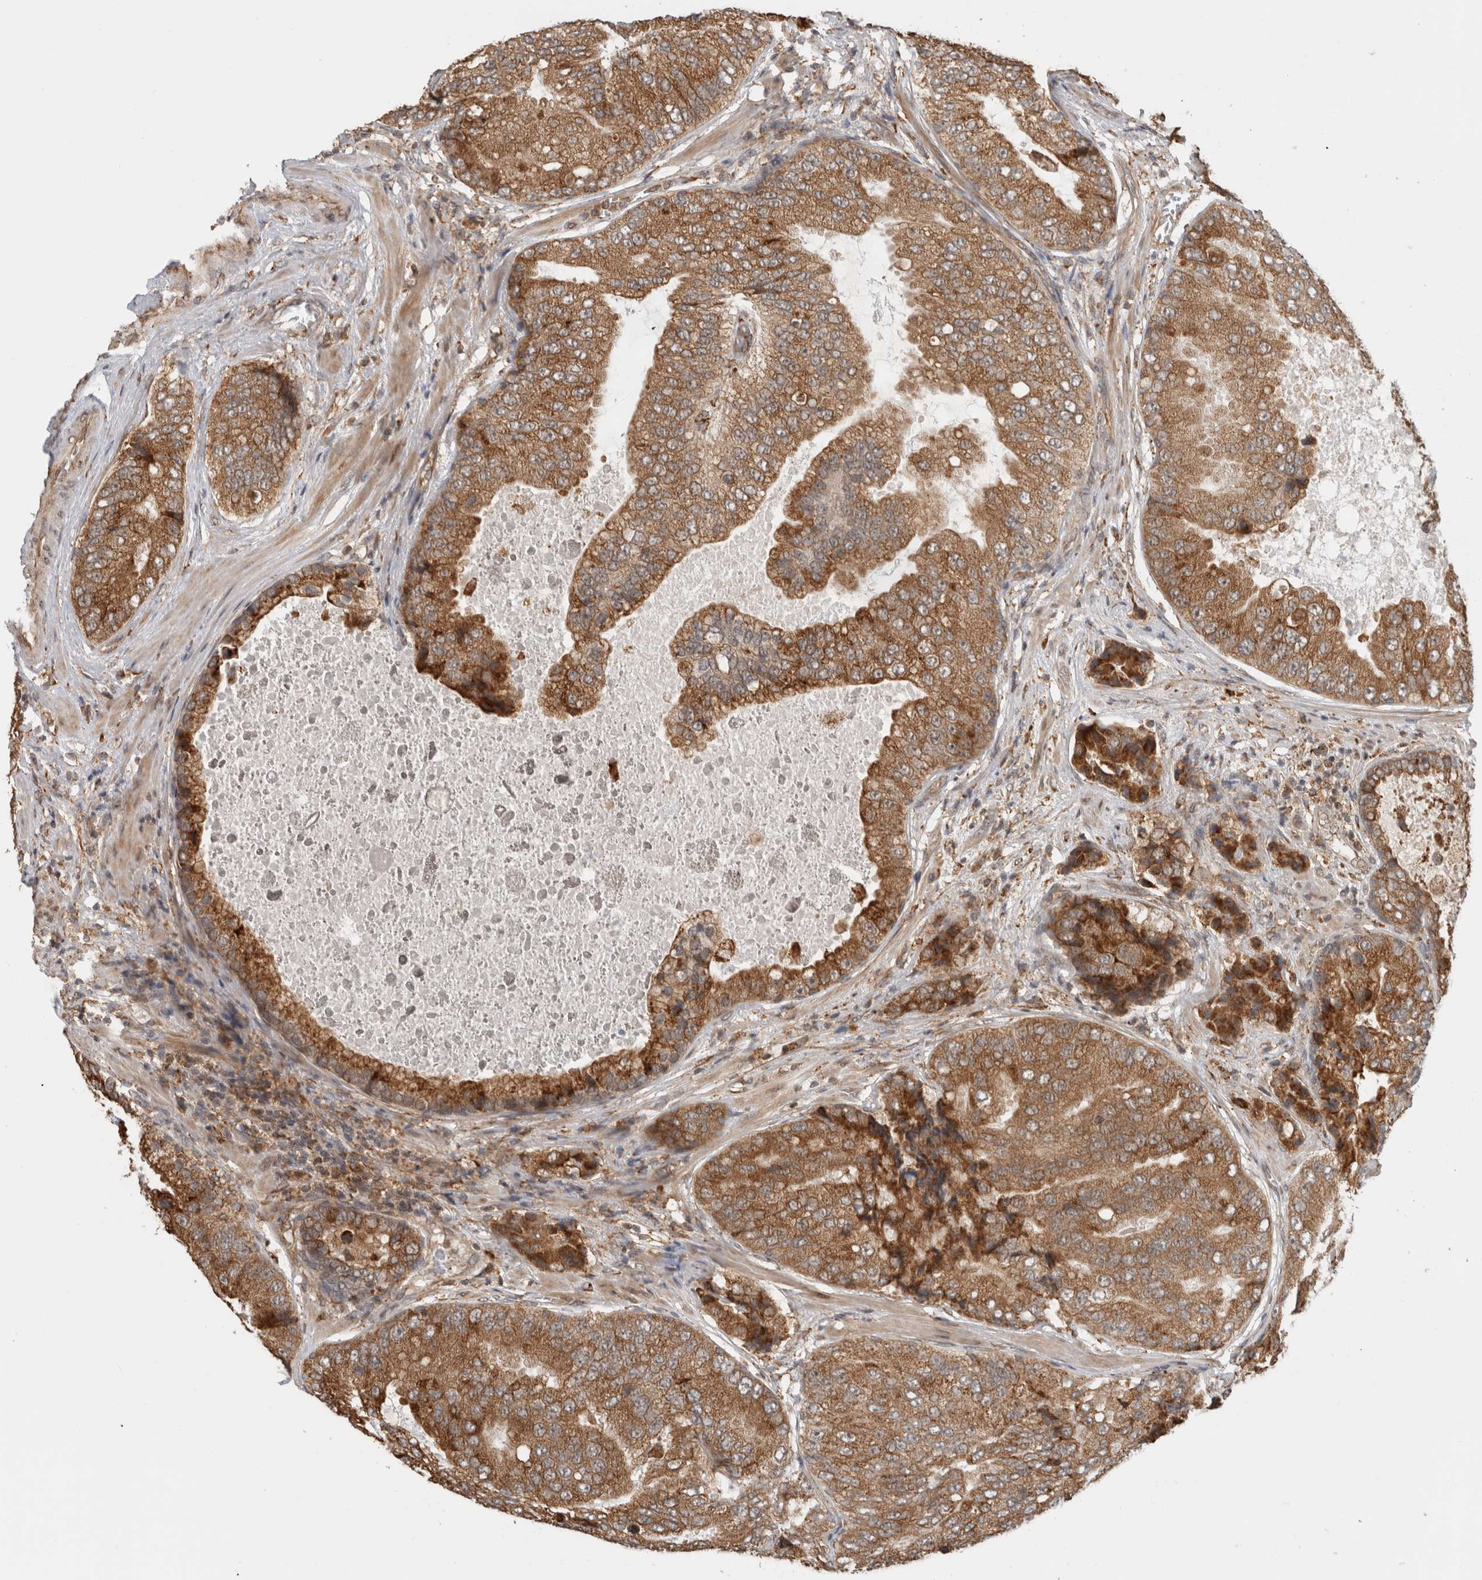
{"staining": {"intensity": "moderate", "quantity": ">75%", "location": "cytoplasmic/membranous"}, "tissue": "prostate cancer", "cell_type": "Tumor cells", "image_type": "cancer", "snomed": [{"axis": "morphology", "description": "Adenocarcinoma, High grade"}, {"axis": "topography", "description": "Prostate"}], "caption": "Prostate adenocarcinoma (high-grade) stained with IHC exhibits moderate cytoplasmic/membranous expression in about >75% of tumor cells.", "gene": "MS4A7", "patient": {"sex": "male", "age": 70}}